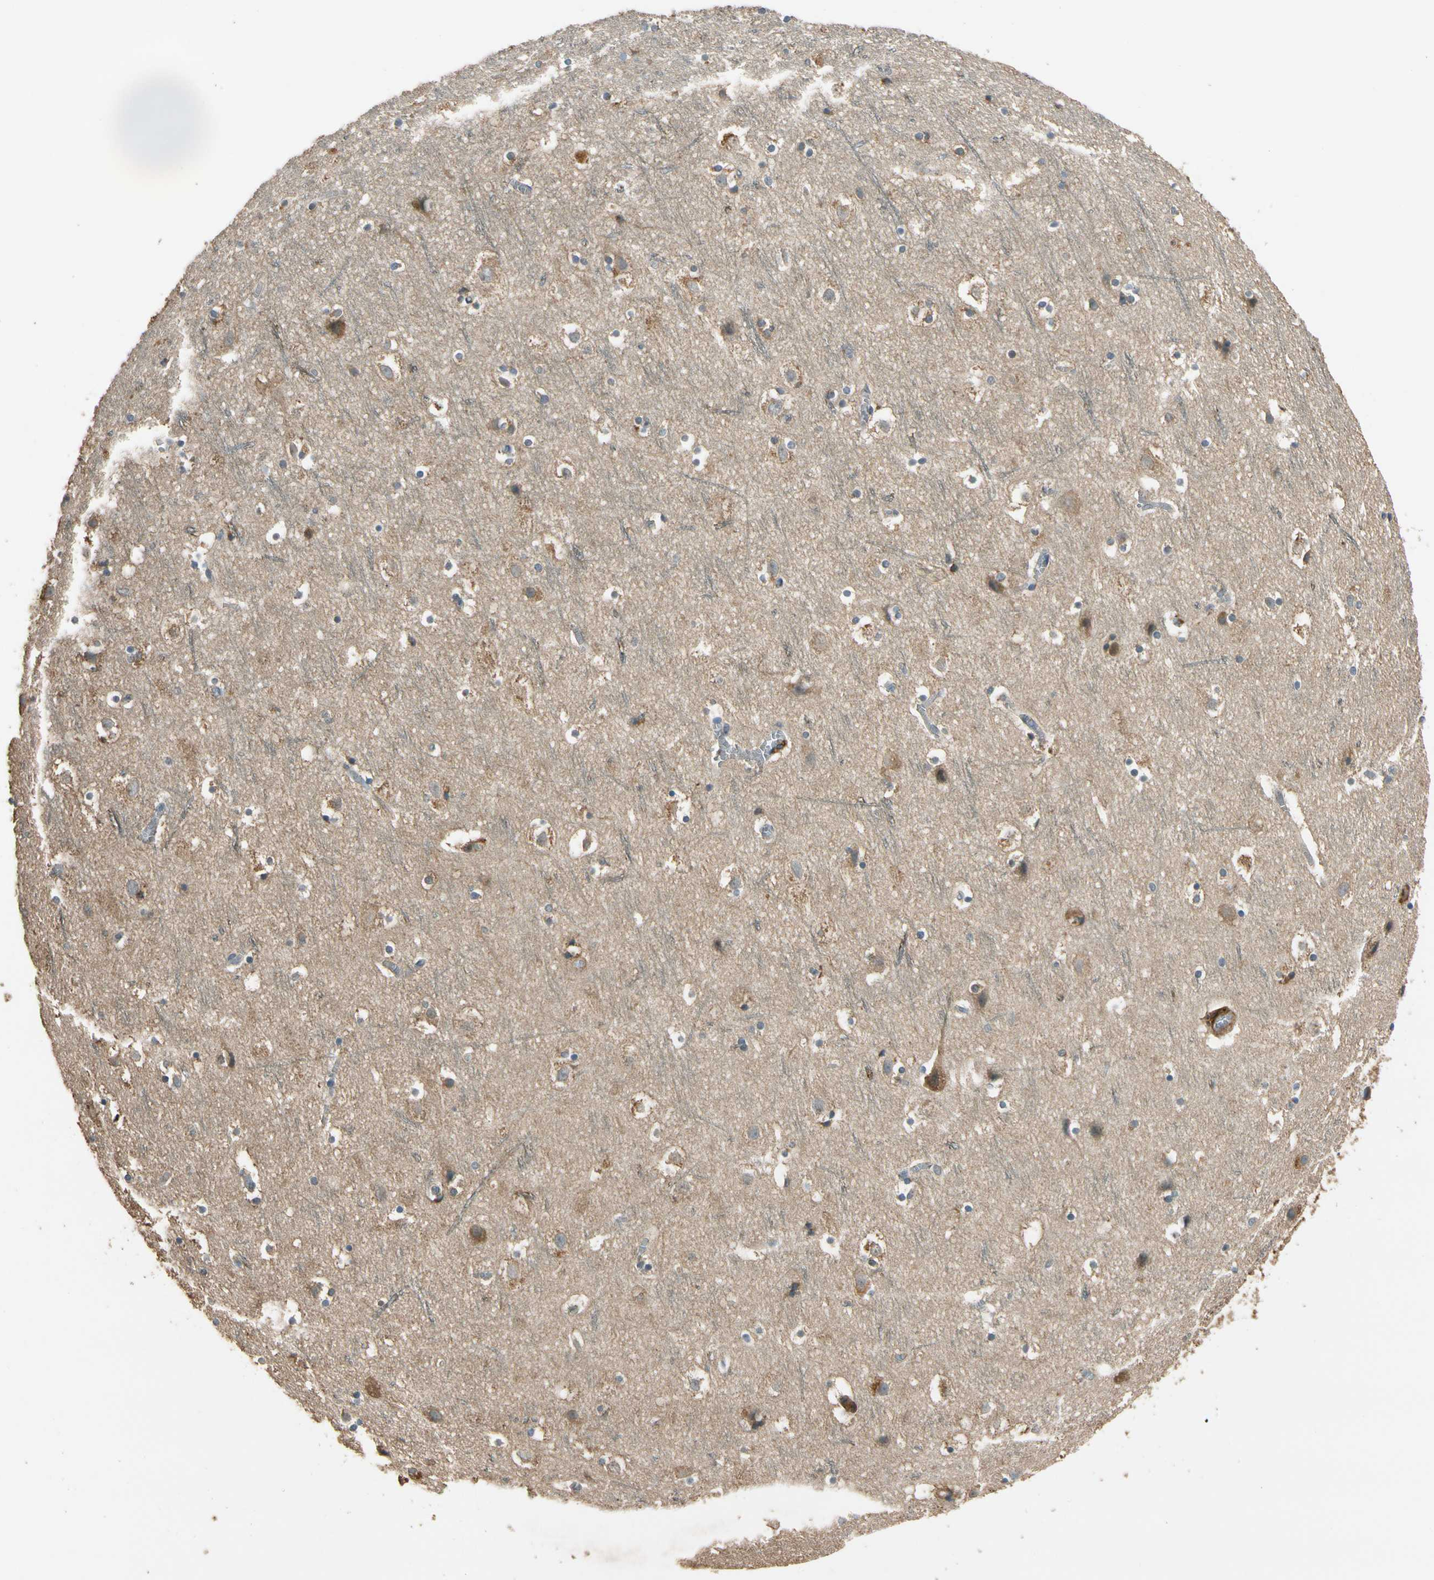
{"staining": {"intensity": "negative", "quantity": "none", "location": "none"}, "tissue": "cerebral cortex", "cell_type": "Endothelial cells", "image_type": "normal", "snomed": [{"axis": "morphology", "description": "Normal tissue, NOS"}, {"axis": "topography", "description": "Cerebral cortex"}], "caption": "Protein analysis of normal cerebral cortex demonstrates no significant staining in endothelial cells.", "gene": "MST1R", "patient": {"sex": "male", "age": 45}}